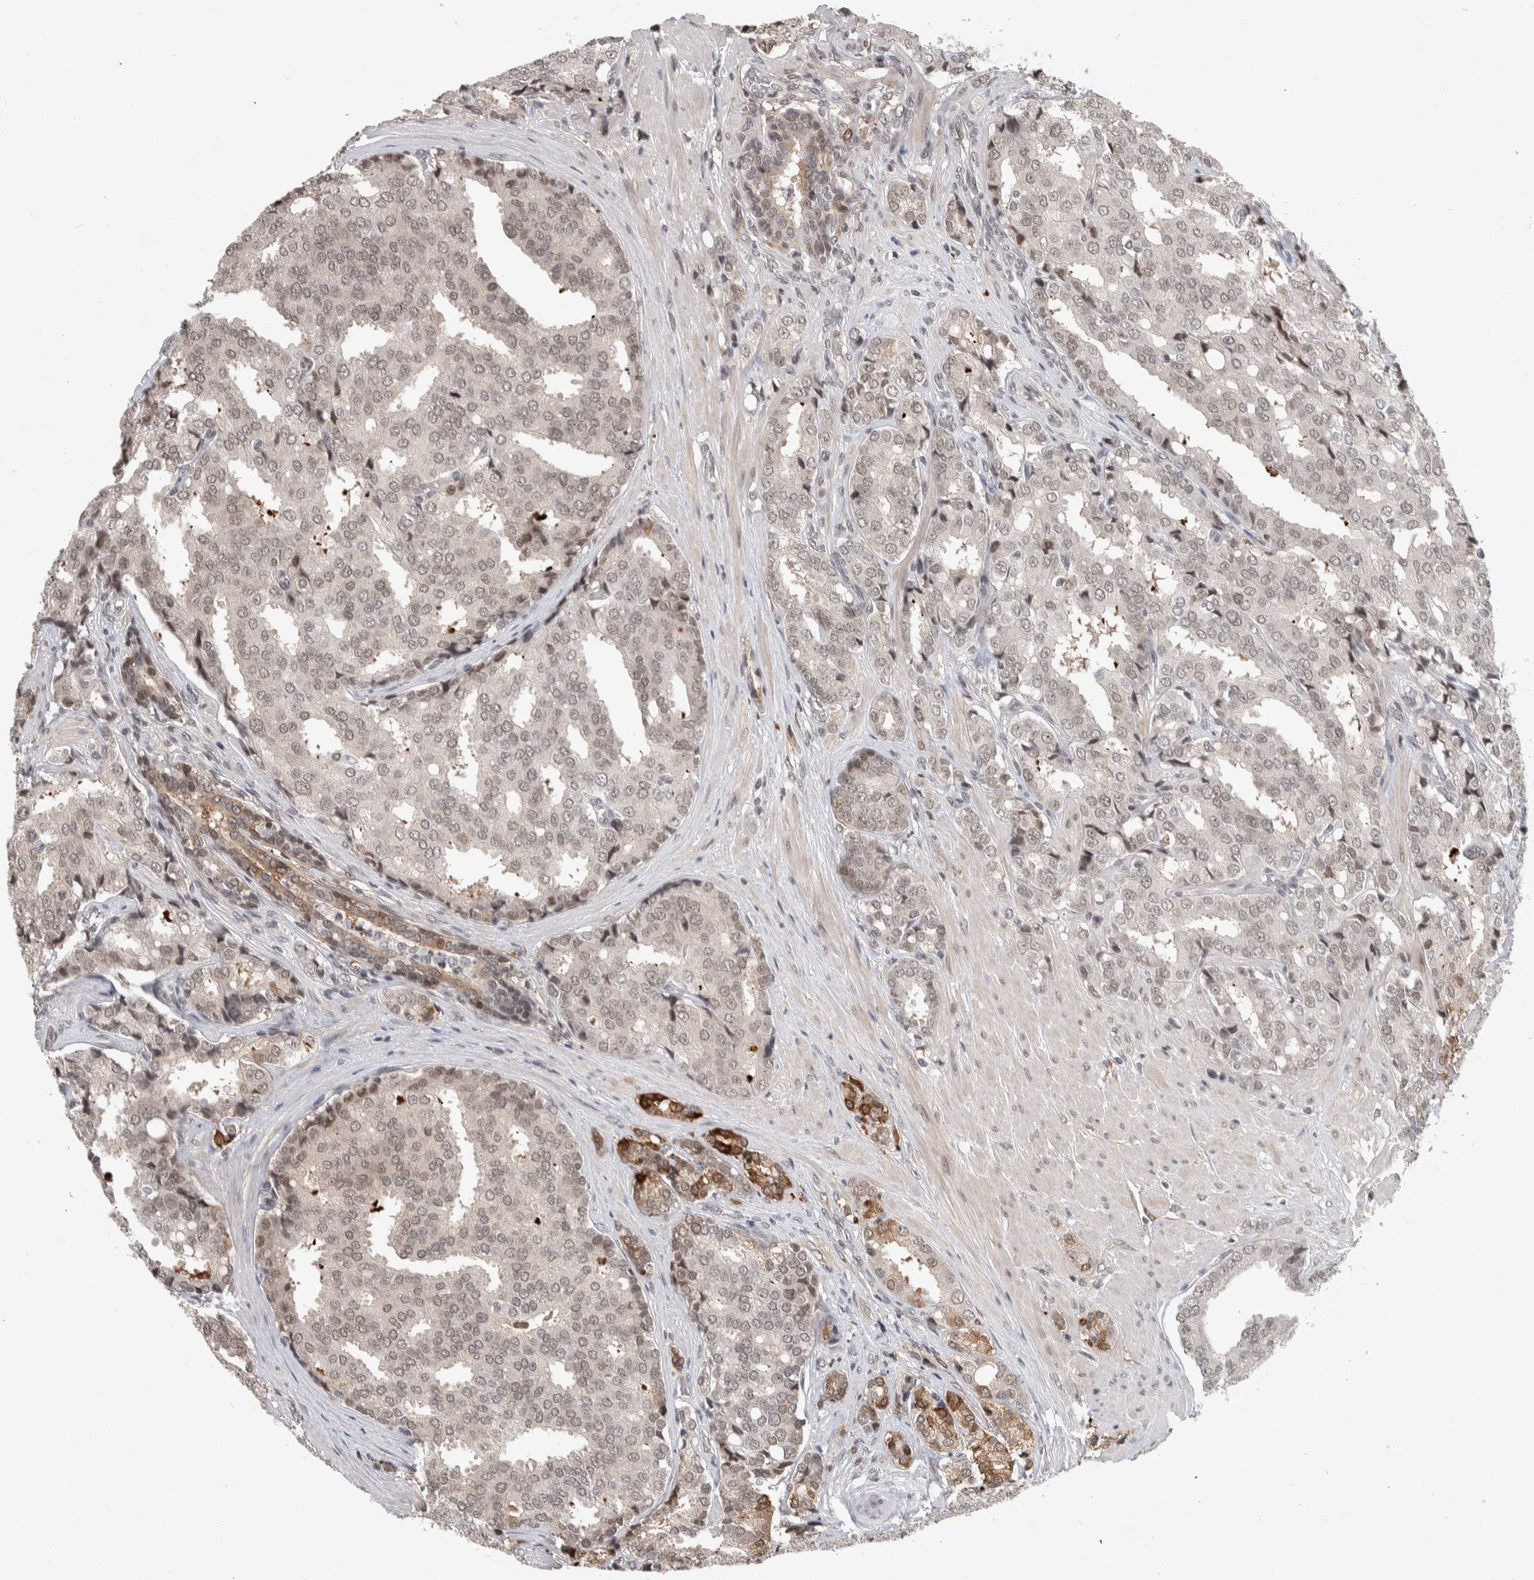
{"staining": {"intensity": "weak", "quantity": "25%-75%", "location": "nuclear"}, "tissue": "prostate cancer", "cell_type": "Tumor cells", "image_type": "cancer", "snomed": [{"axis": "morphology", "description": "Adenocarcinoma, High grade"}, {"axis": "topography", "description": "Prostate"}], "caption": "Immunohistochemical staining of human prostate cancer (adenocarcinoma (high-grade)) displays low levels of weak nuclear protein staining in approximately 25%-75% of tumor cells.", "gene": "ZSCAN21", "patient": {"sex": "male", "age": 50}}